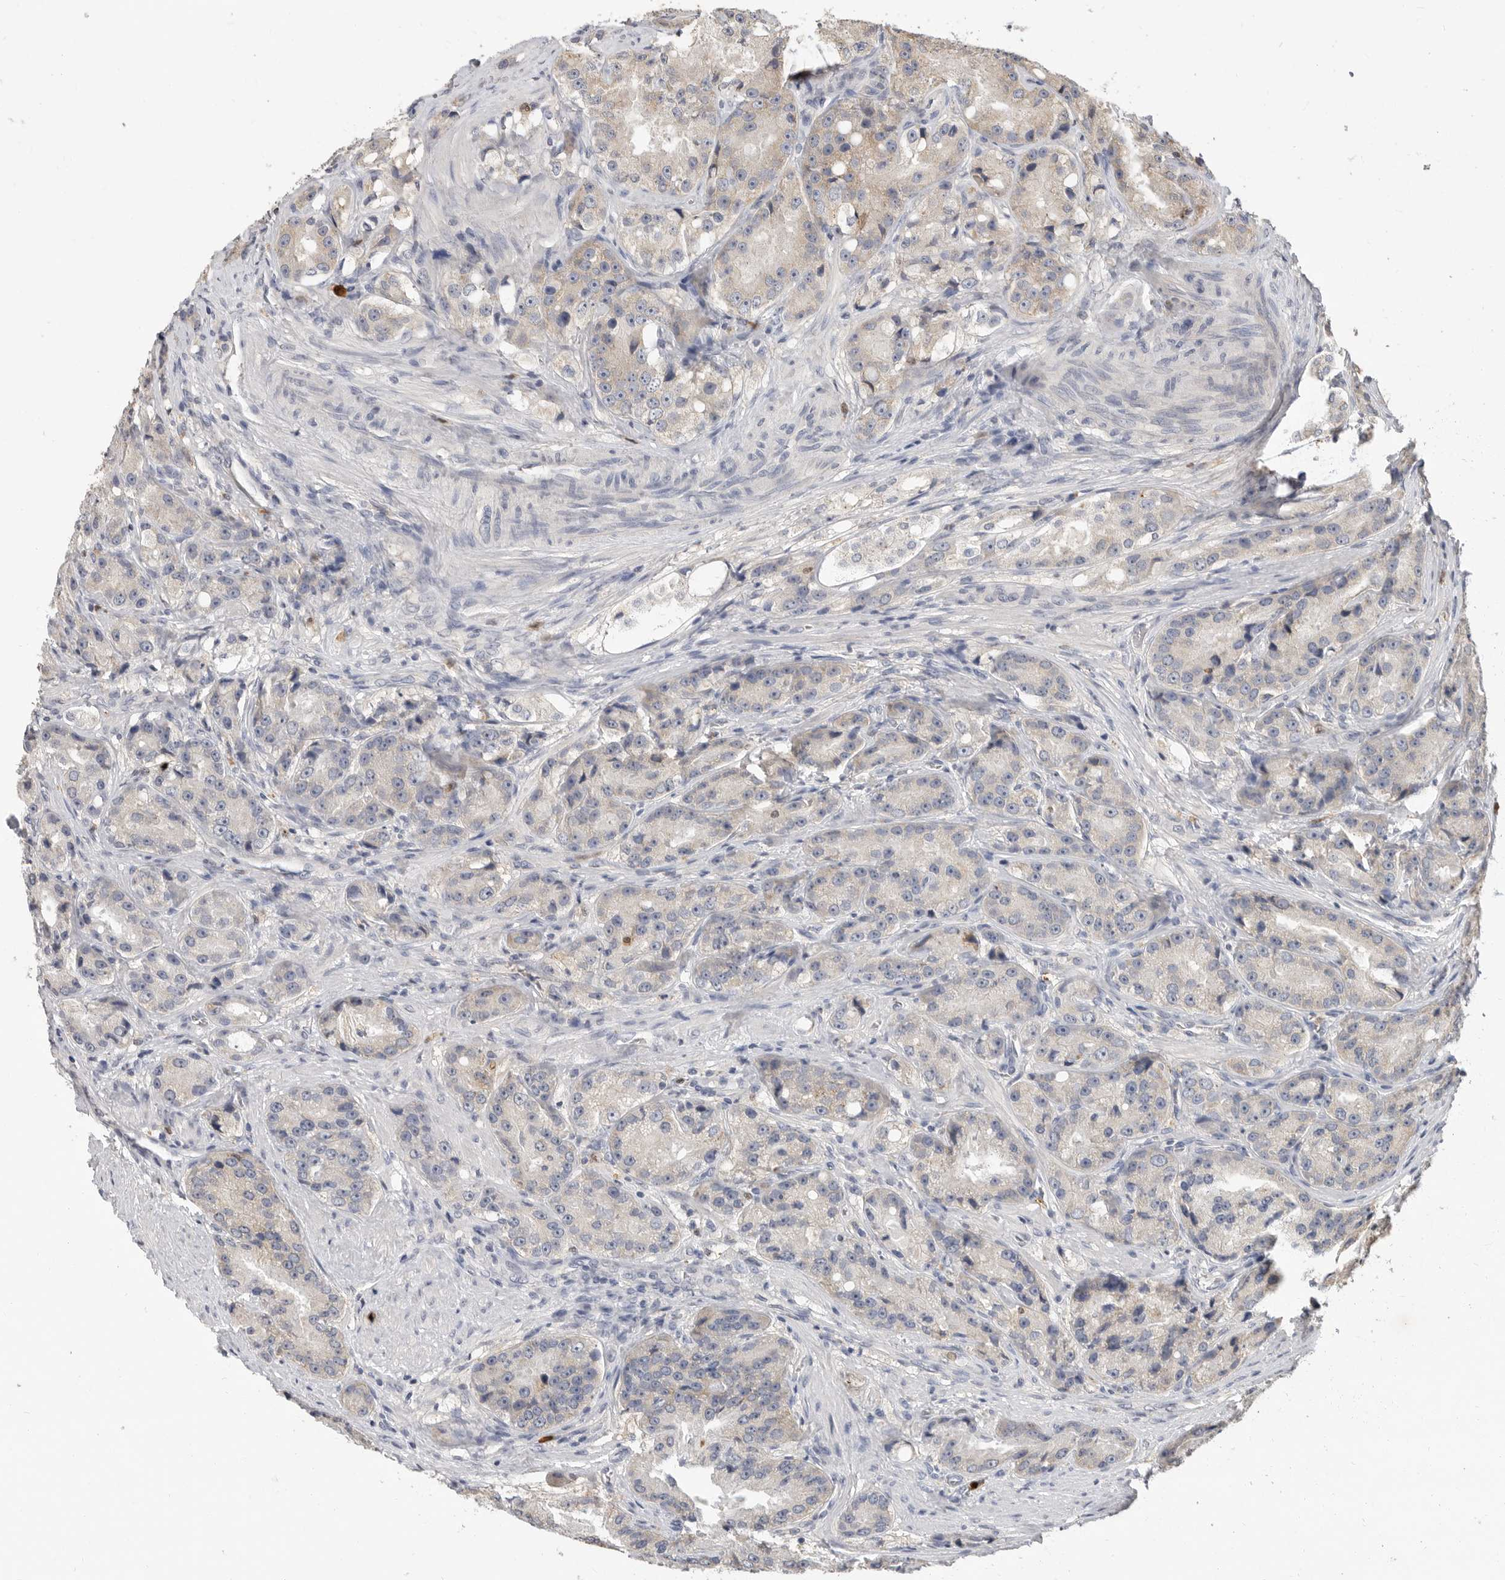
{"staining": {"intensity": "negative", "quantity": "none", "location": "none"}, "tissue": "prostate cancer", "cell_type": "Tumor cells", "image_type": "cancer", "snomed": [{"axis": "morphology", "description": "Adenocarcinoma, High grade"}, {"axis": "topography", "description": "Prostate"}], "caption": "DAB (3,3'-diaminobenzidine) immunohistochemical staining of adenocarcinoma (high-grade) (prostate) reveals no significant staining in tumor cells.", "gene": "LTBR", "patient": {"sex": "male", "age": 60}}